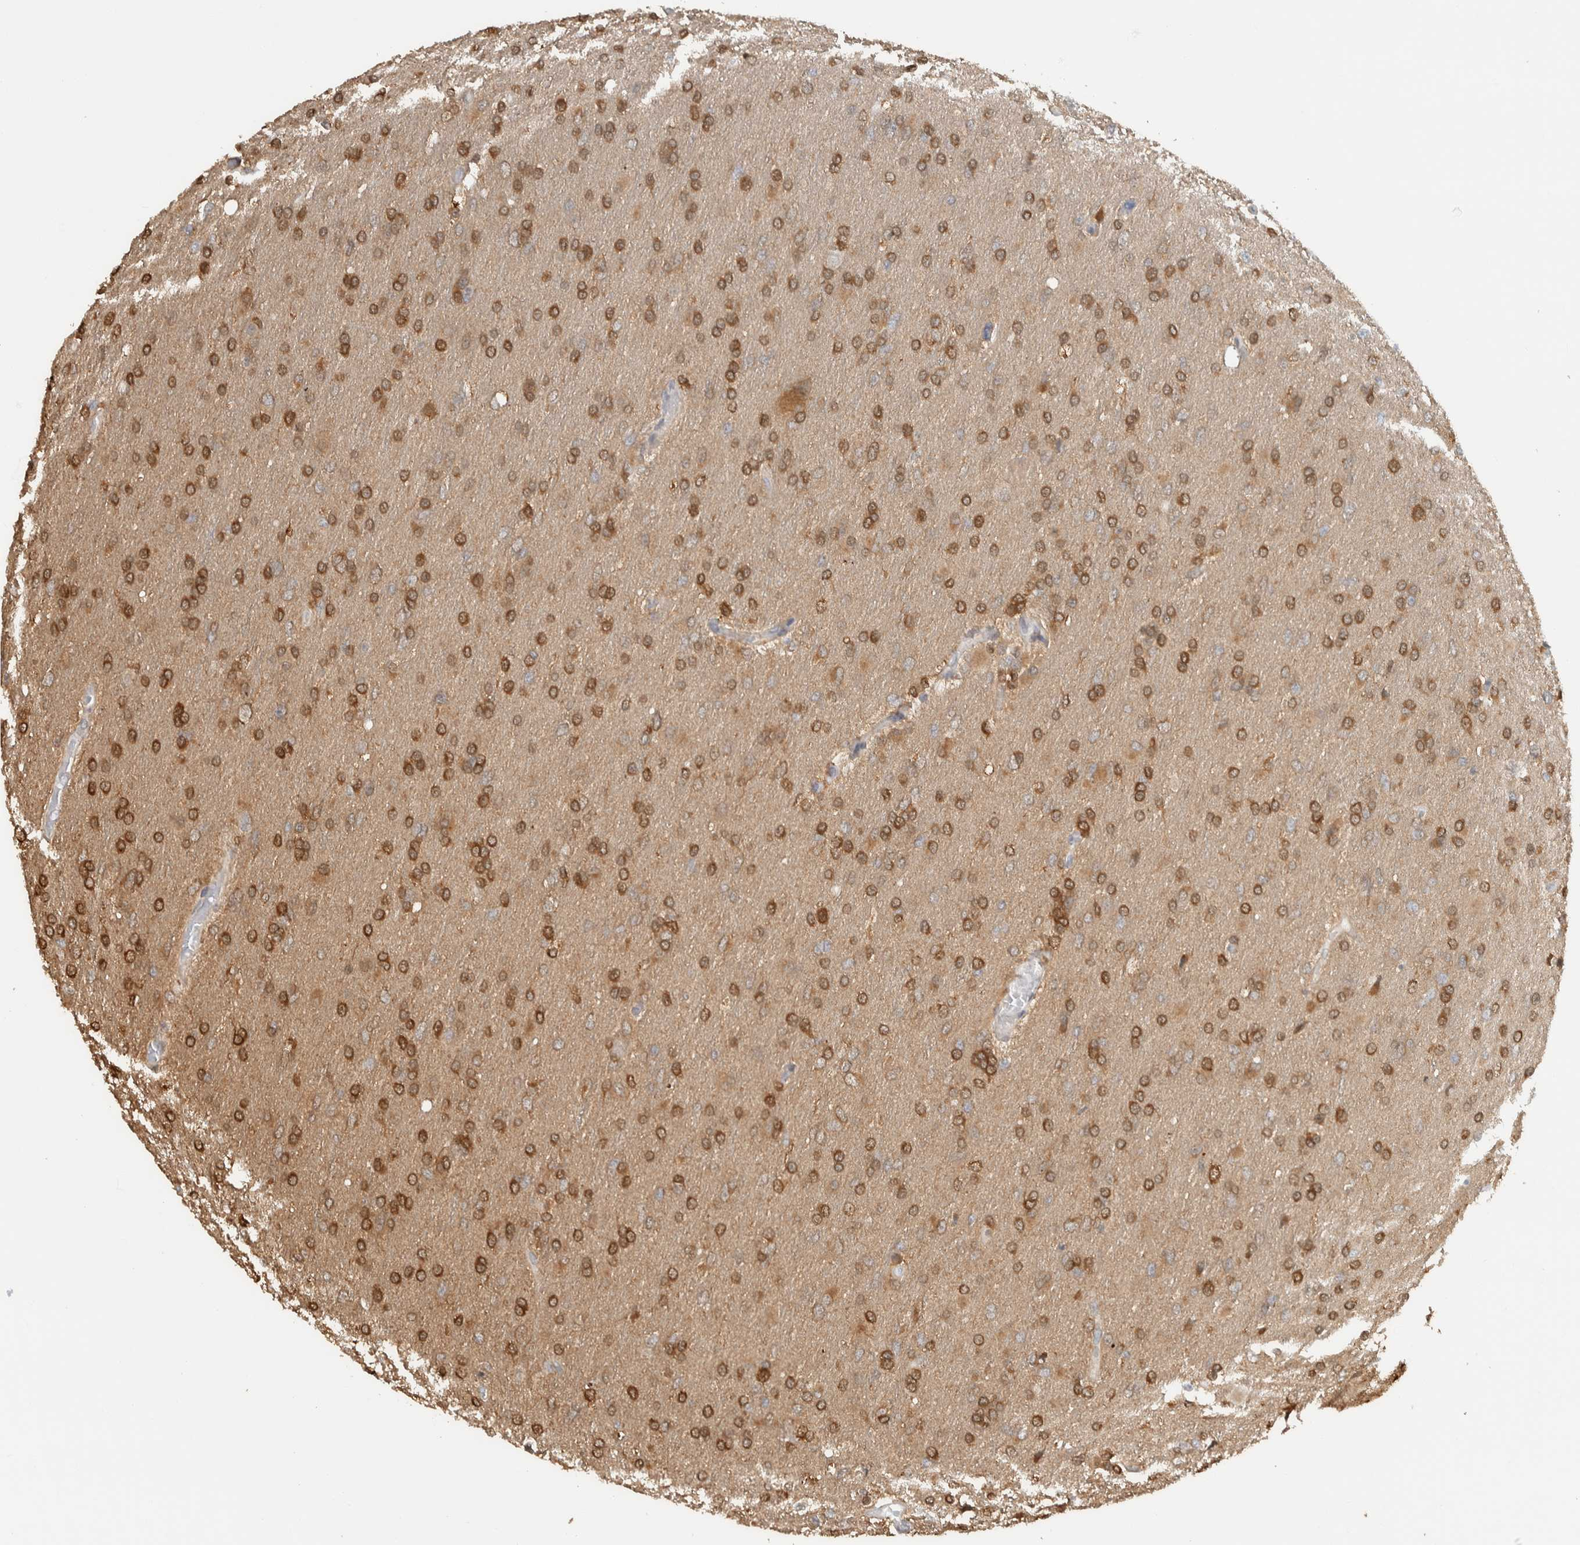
{"staining": {"intensity": "moderate", "quantity": ">75%", "location": "cytoplasmic/membranous"}, "tissue": "glioma", "cell_type": "Tumor cells", "image_type": "cancer", "snomed": [{"axis": "morphology", "description": "Glioma, malignant, High grade"}, {"axis": "topography", "description": "Cerebral cortex"}], "caption": "This is an image of immunohistochemistry staining of glioma, which shows moderate expression in the cytoplasmic/membranous of tumor cells.", "gene": "CNTROB", "patient": {"sex": "female", "age": 36}}